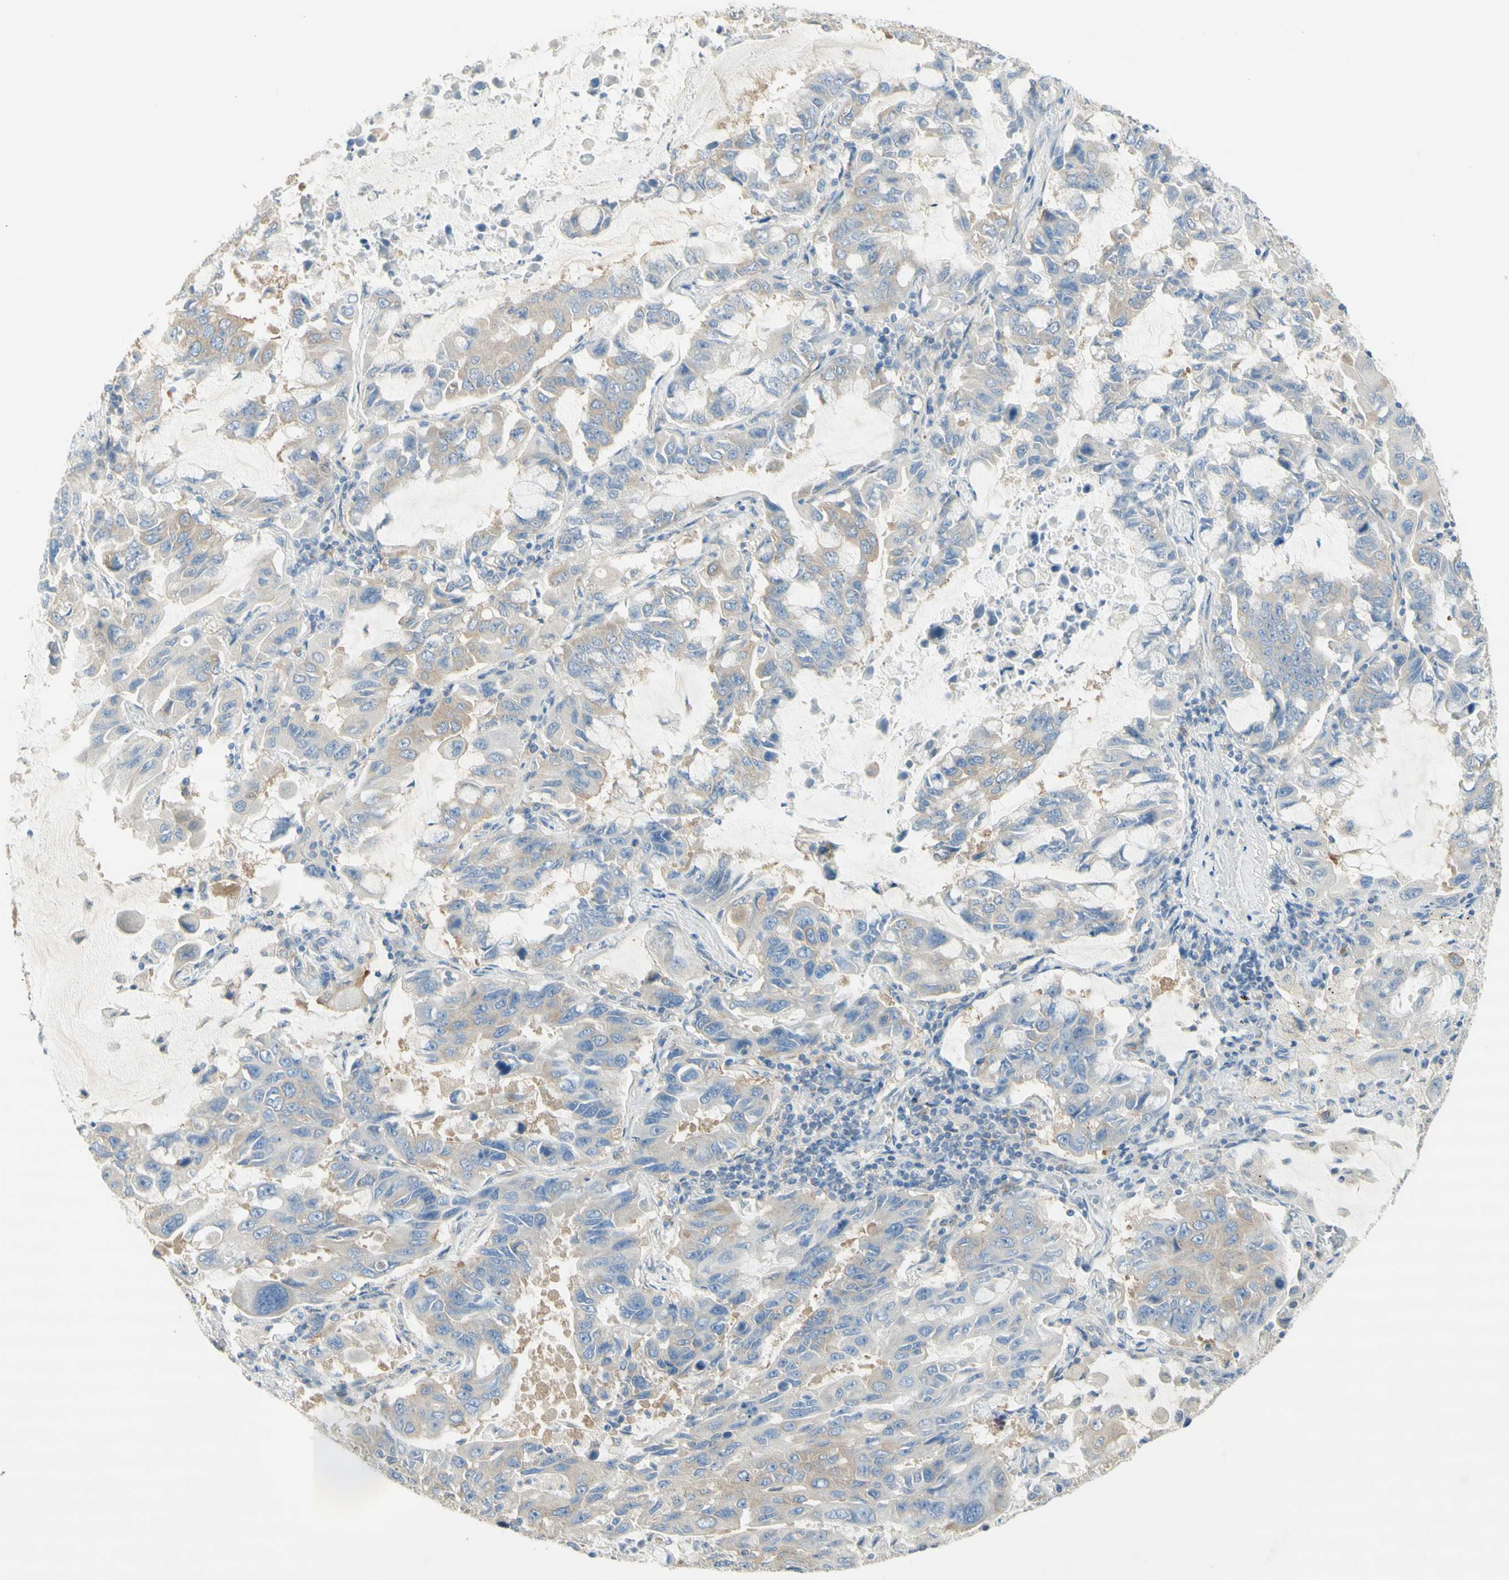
{"staining": {"intensity": "weak", "quantity": "<25%", "location": "cytoplasmic/membranous"}, "tissue": "lung cancer", "cell_type": "Tumor cells", "image_type": "cancer", "snomed": [{"axis": "morphology", "description": "Adenocarcinoma, NOS"}, {"axis": "topography", "description": "Lung"}], "caption": "The immunohistochemistry (IHC) micrograph has no significant positivity in tumor cells of adenocarcinoma (lung) tissue. (Stains: DAB (3,3'-diaminobenzidine) IHC with hematoxylin counter stain, Microscopy: brightfield microscopy at high magnification).", "gene": "DYNC1H1", "patient": {"sex": "male", "age": 64}}